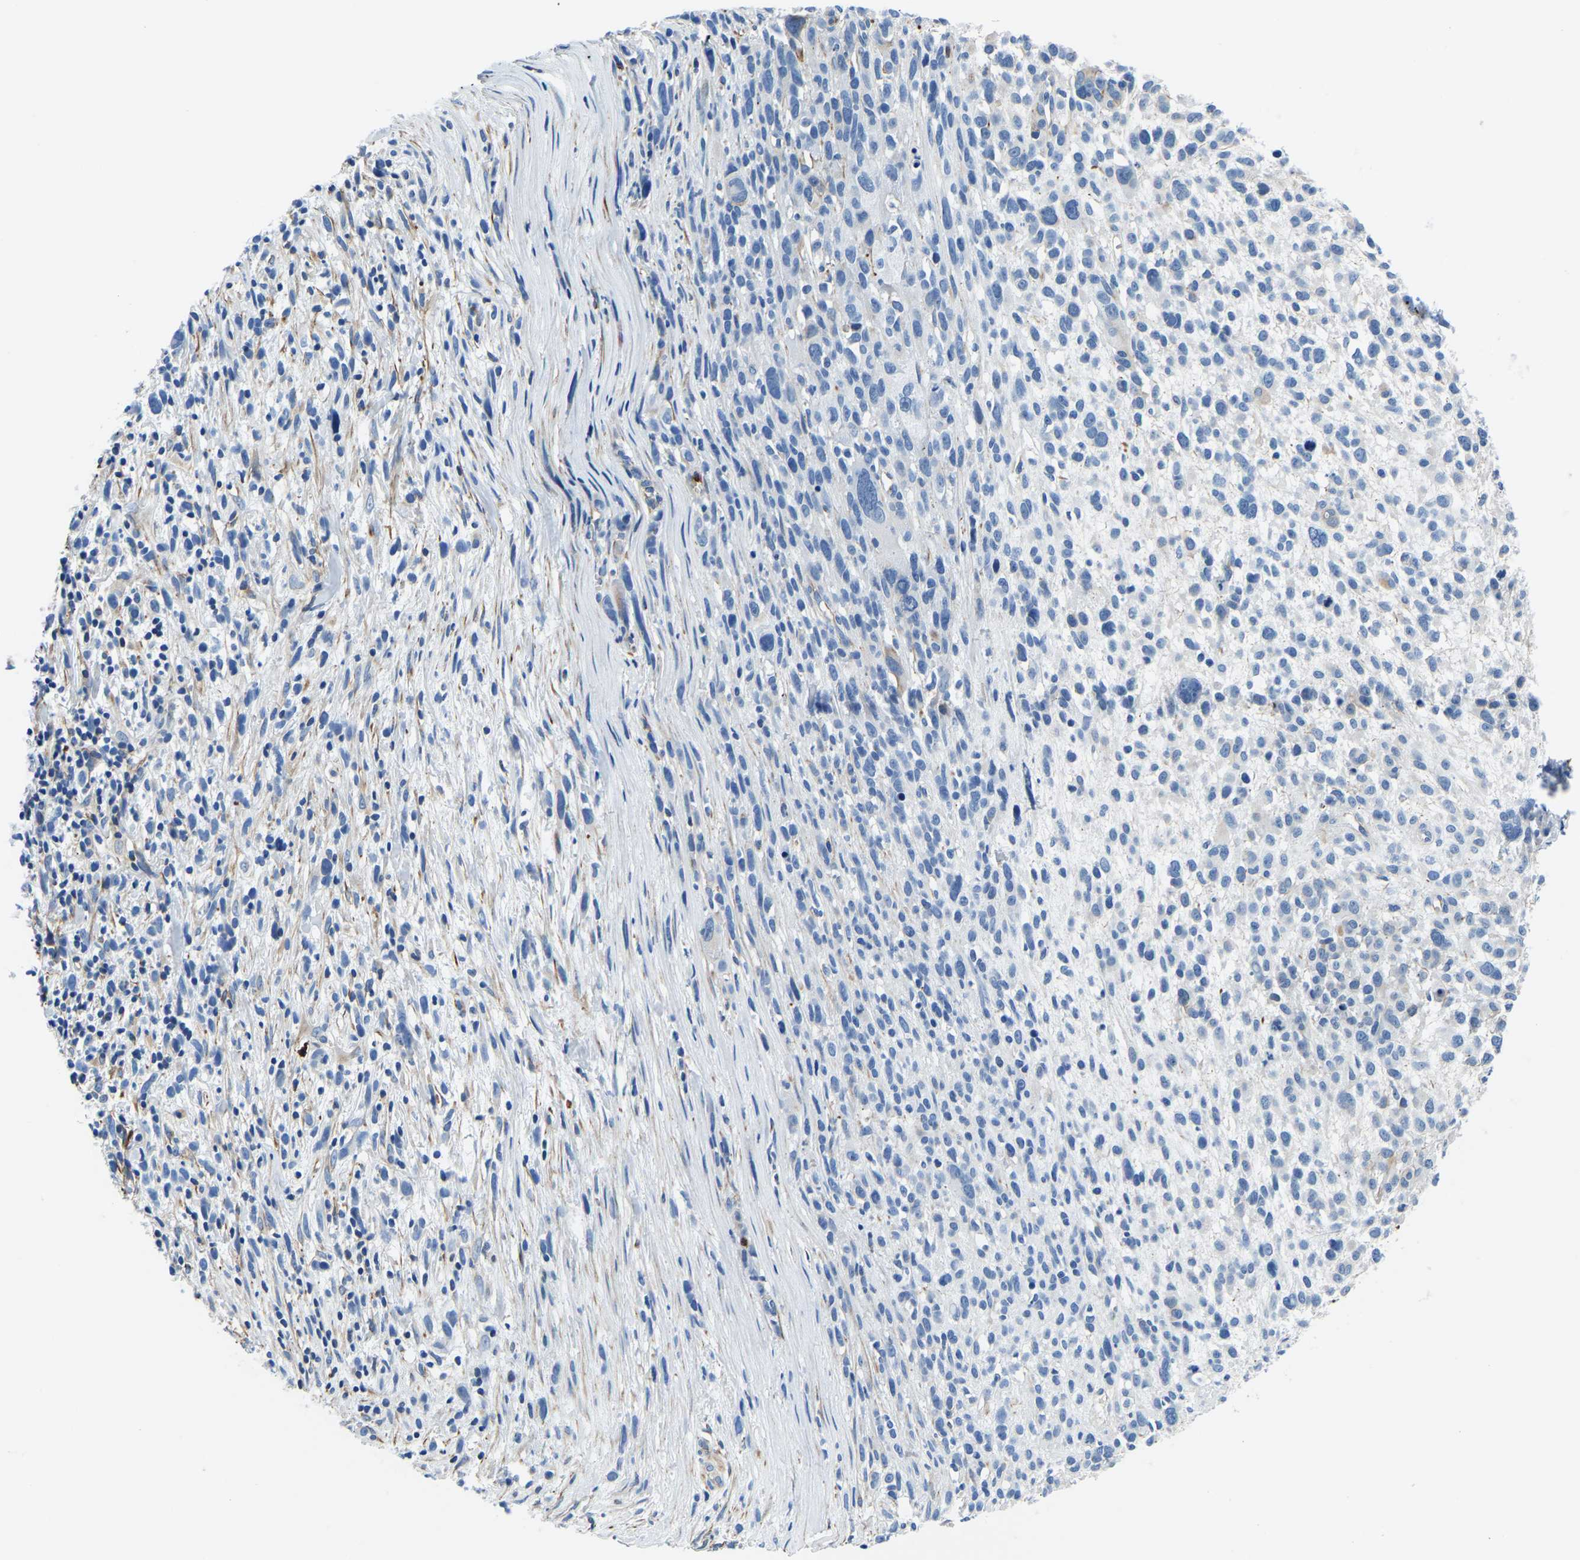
{"staining": {"intensity": "negative", "quantity": "none", "location": "none"}, "tissue": "melanoma", "cell_type": "Tumor cells", "image_type": "cancer", "snomed": [{"axis": "morphology", "description": "Malignant melanoma, NOS"}, {"axis": "topography", "description": "Skin"}], "caption": "The immunohistochemistry (IHC) histopathology image has no significant positivity in tumor cells of malignant melanoma tissue.", "gene": "MS4A3", "patient": {"sex": "female", "age": 55}}